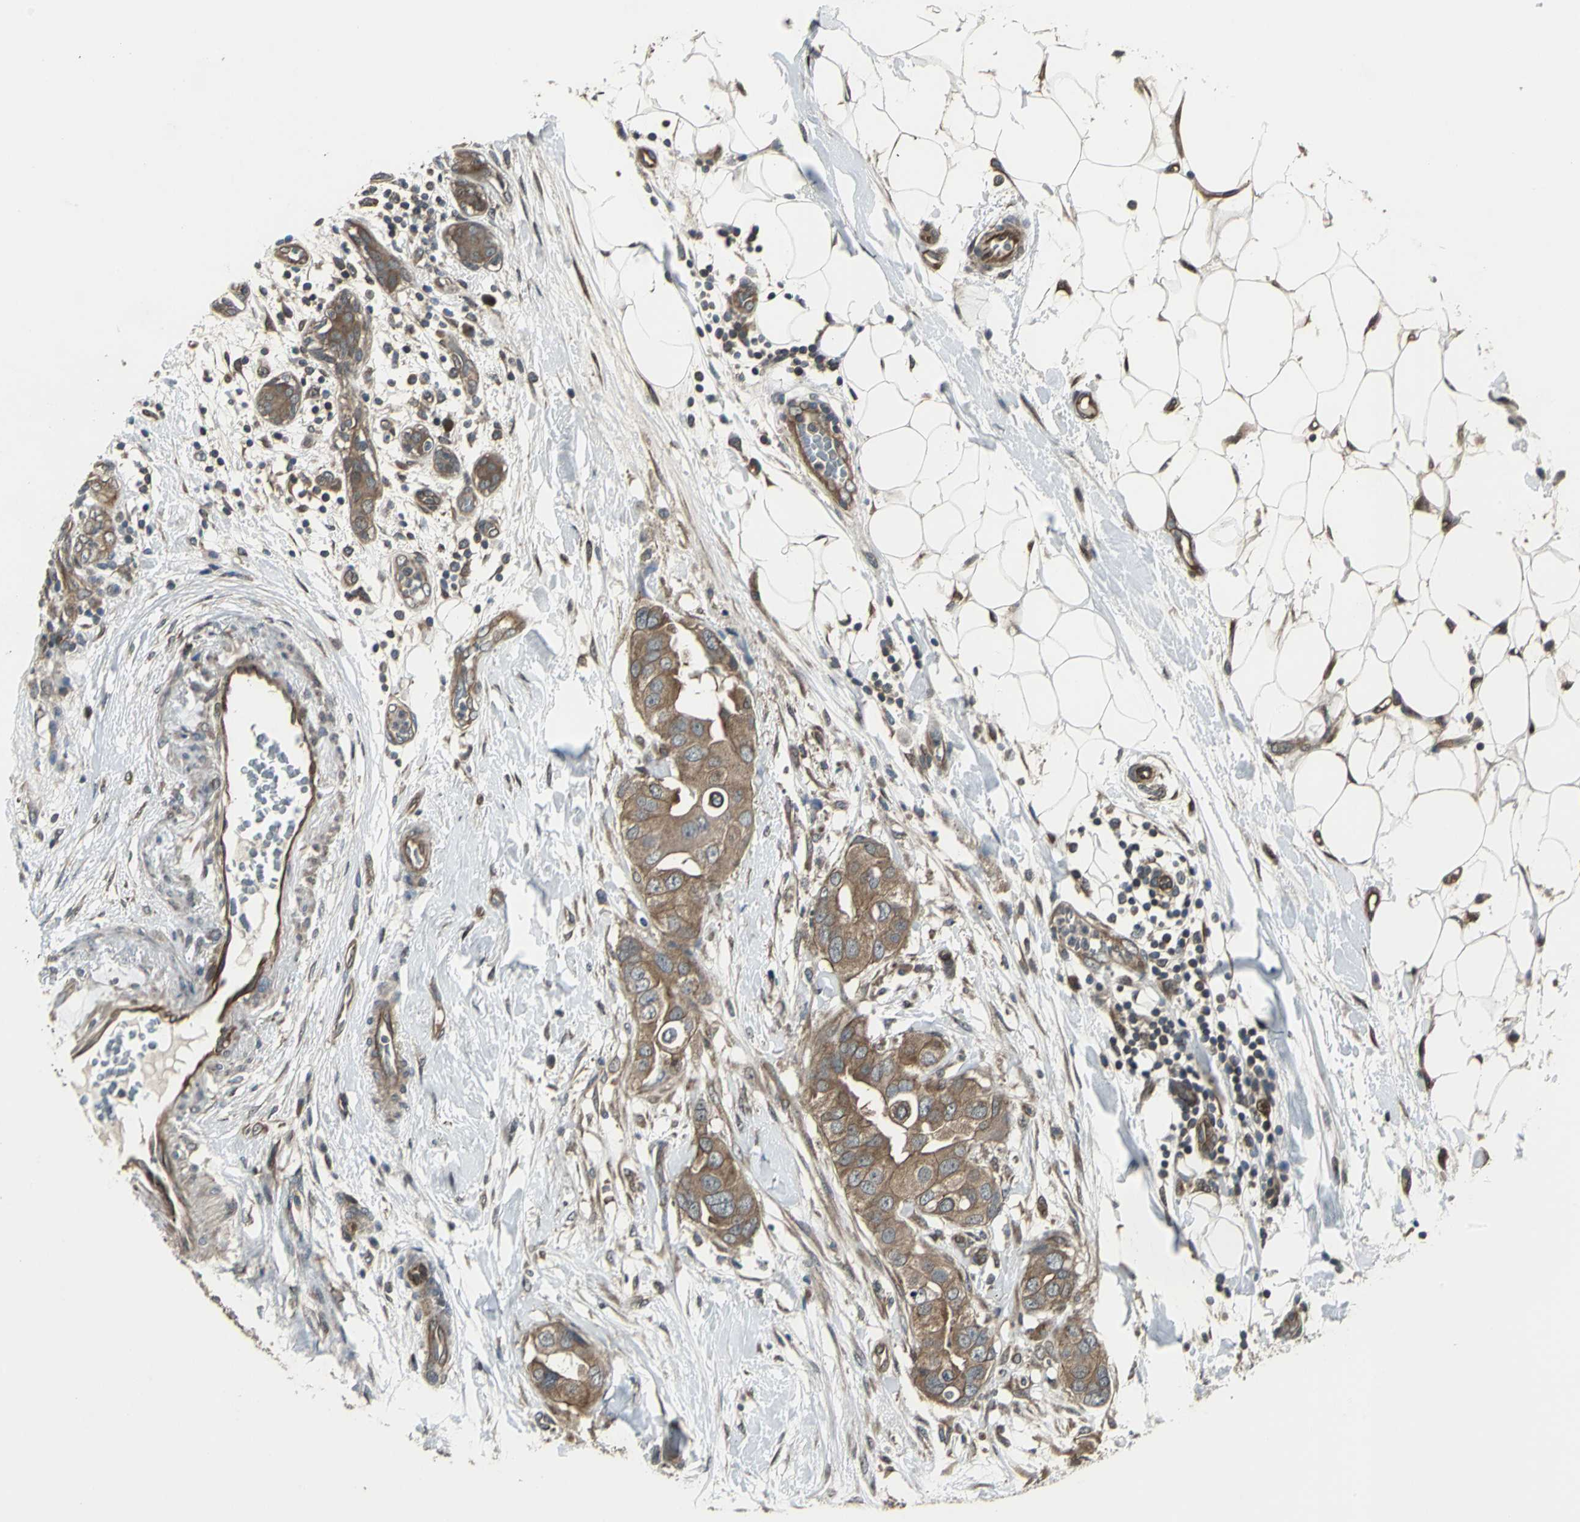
{"staining": {"intensity": "moderate", "quantity": ">75%", "location": "cytoplasmic/membranous"}, "tissue": "breast cancer", "cell_type": "Tumor cells", "image_type": "cancer", "snomed": [{"axis": "morphology", "description": "Duct carcinoma"}, {"axis": "topography", "description": "Breast"}], "caption": "A histopathology image of breast intraductal carcinoma stained for a protein demonstrates moderate cytoplasmic/membranous brown staining in tumor cells.", "gene": "PFDN1", "patient": {"sex": "female", "age": 40}}